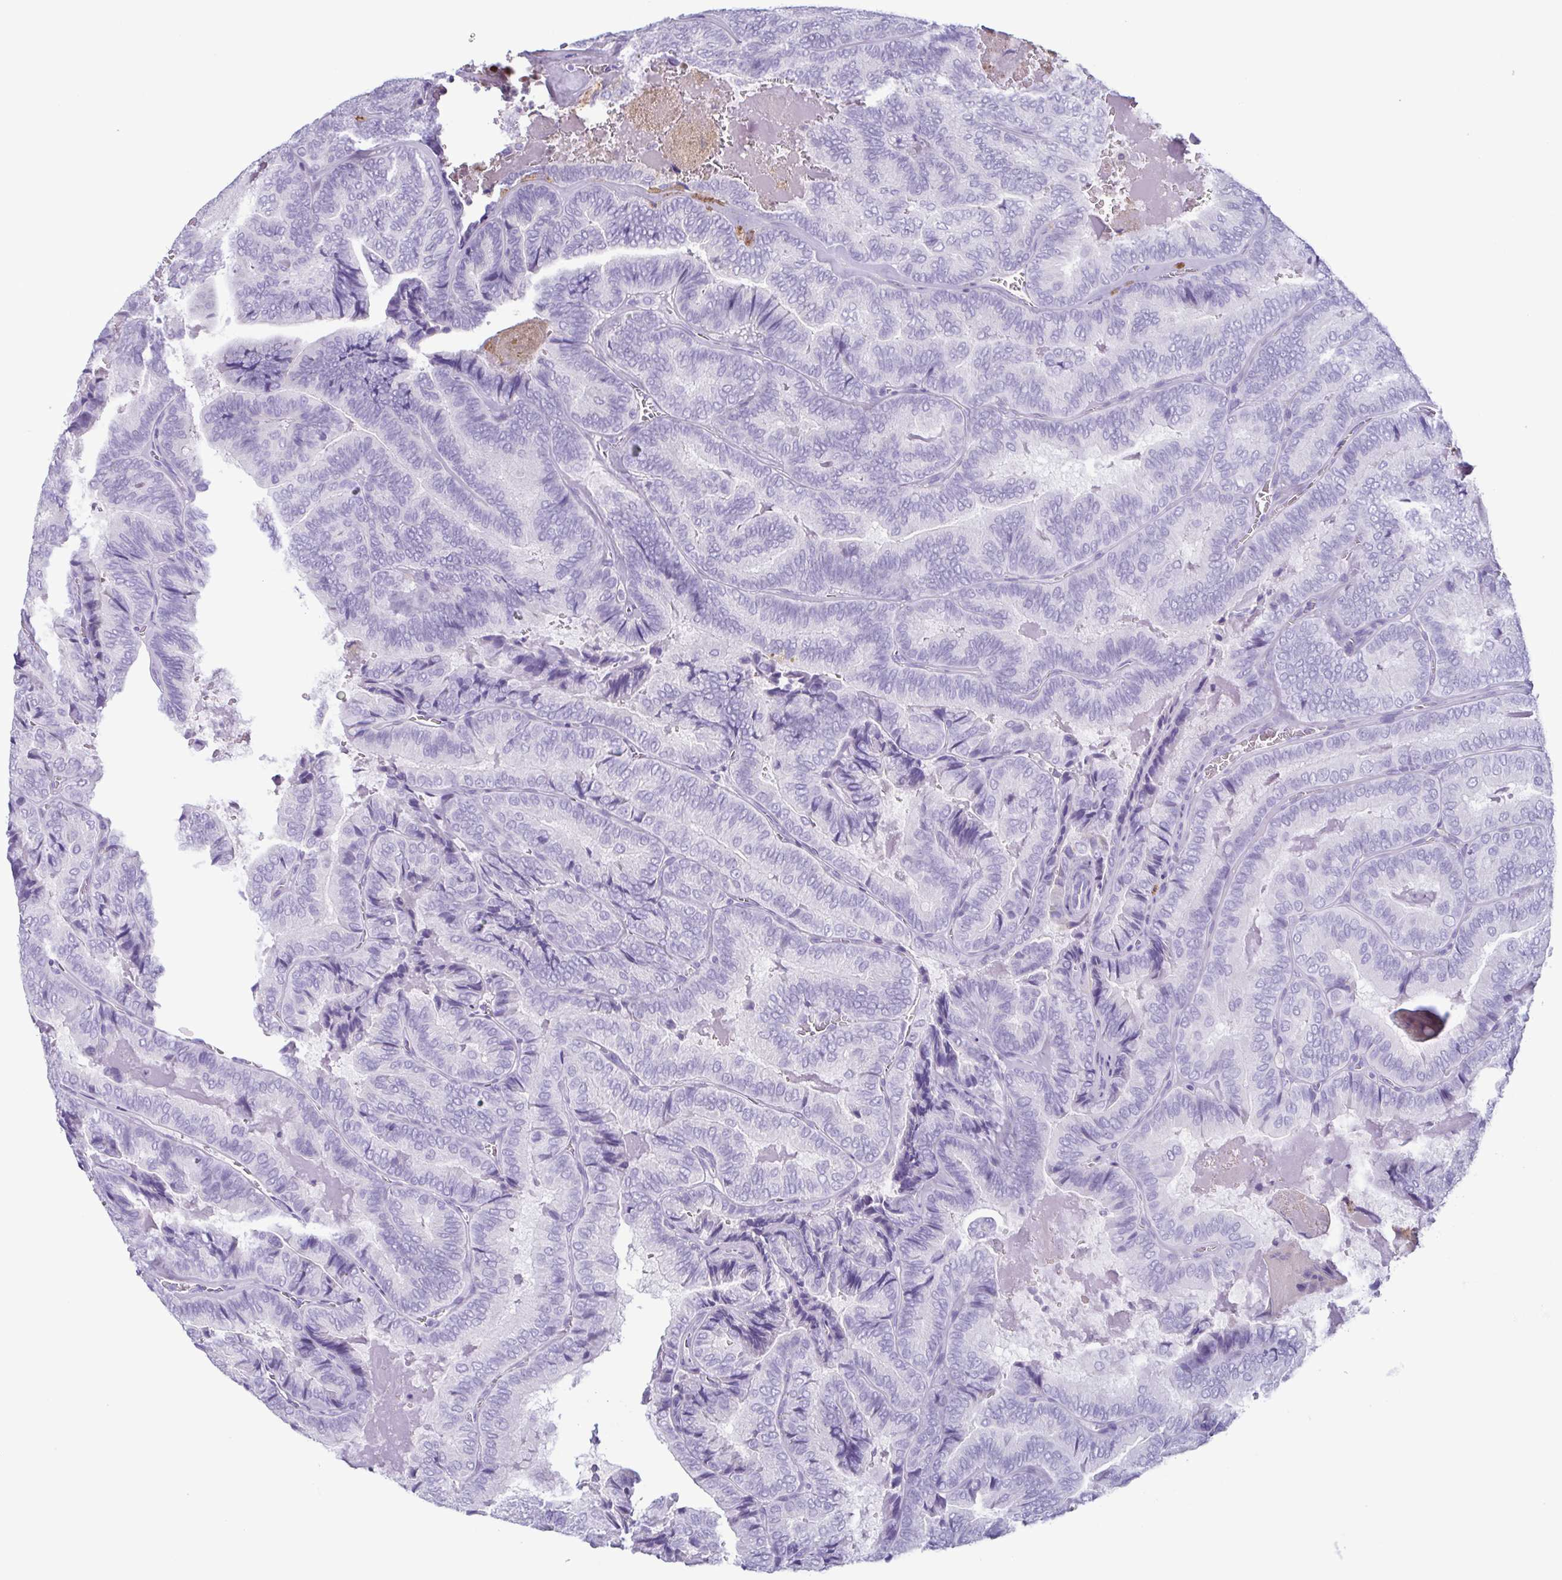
{"staining": {"intensity": "negative", "quantity": "none", "location": "none"}, "tissue": "thyroid cancer", "cell_type": "Tumor cells", "image_type": "cancer", "snomed": [{"axis": "morphology", "description": "Papillary adenocarcinoma, NOS"}, {"axis": "topography", "description": "Thyroid gland"}], "caption": "This histopathology image is of thyroid cancer (papillary adenocarcinoma) stained with IHC to label a protein in brown with the nuclei are counter-stained blue. There is no staining in tumor cells.", "gene": "LTF", "patient": {"sex": "female", "age": 75}}